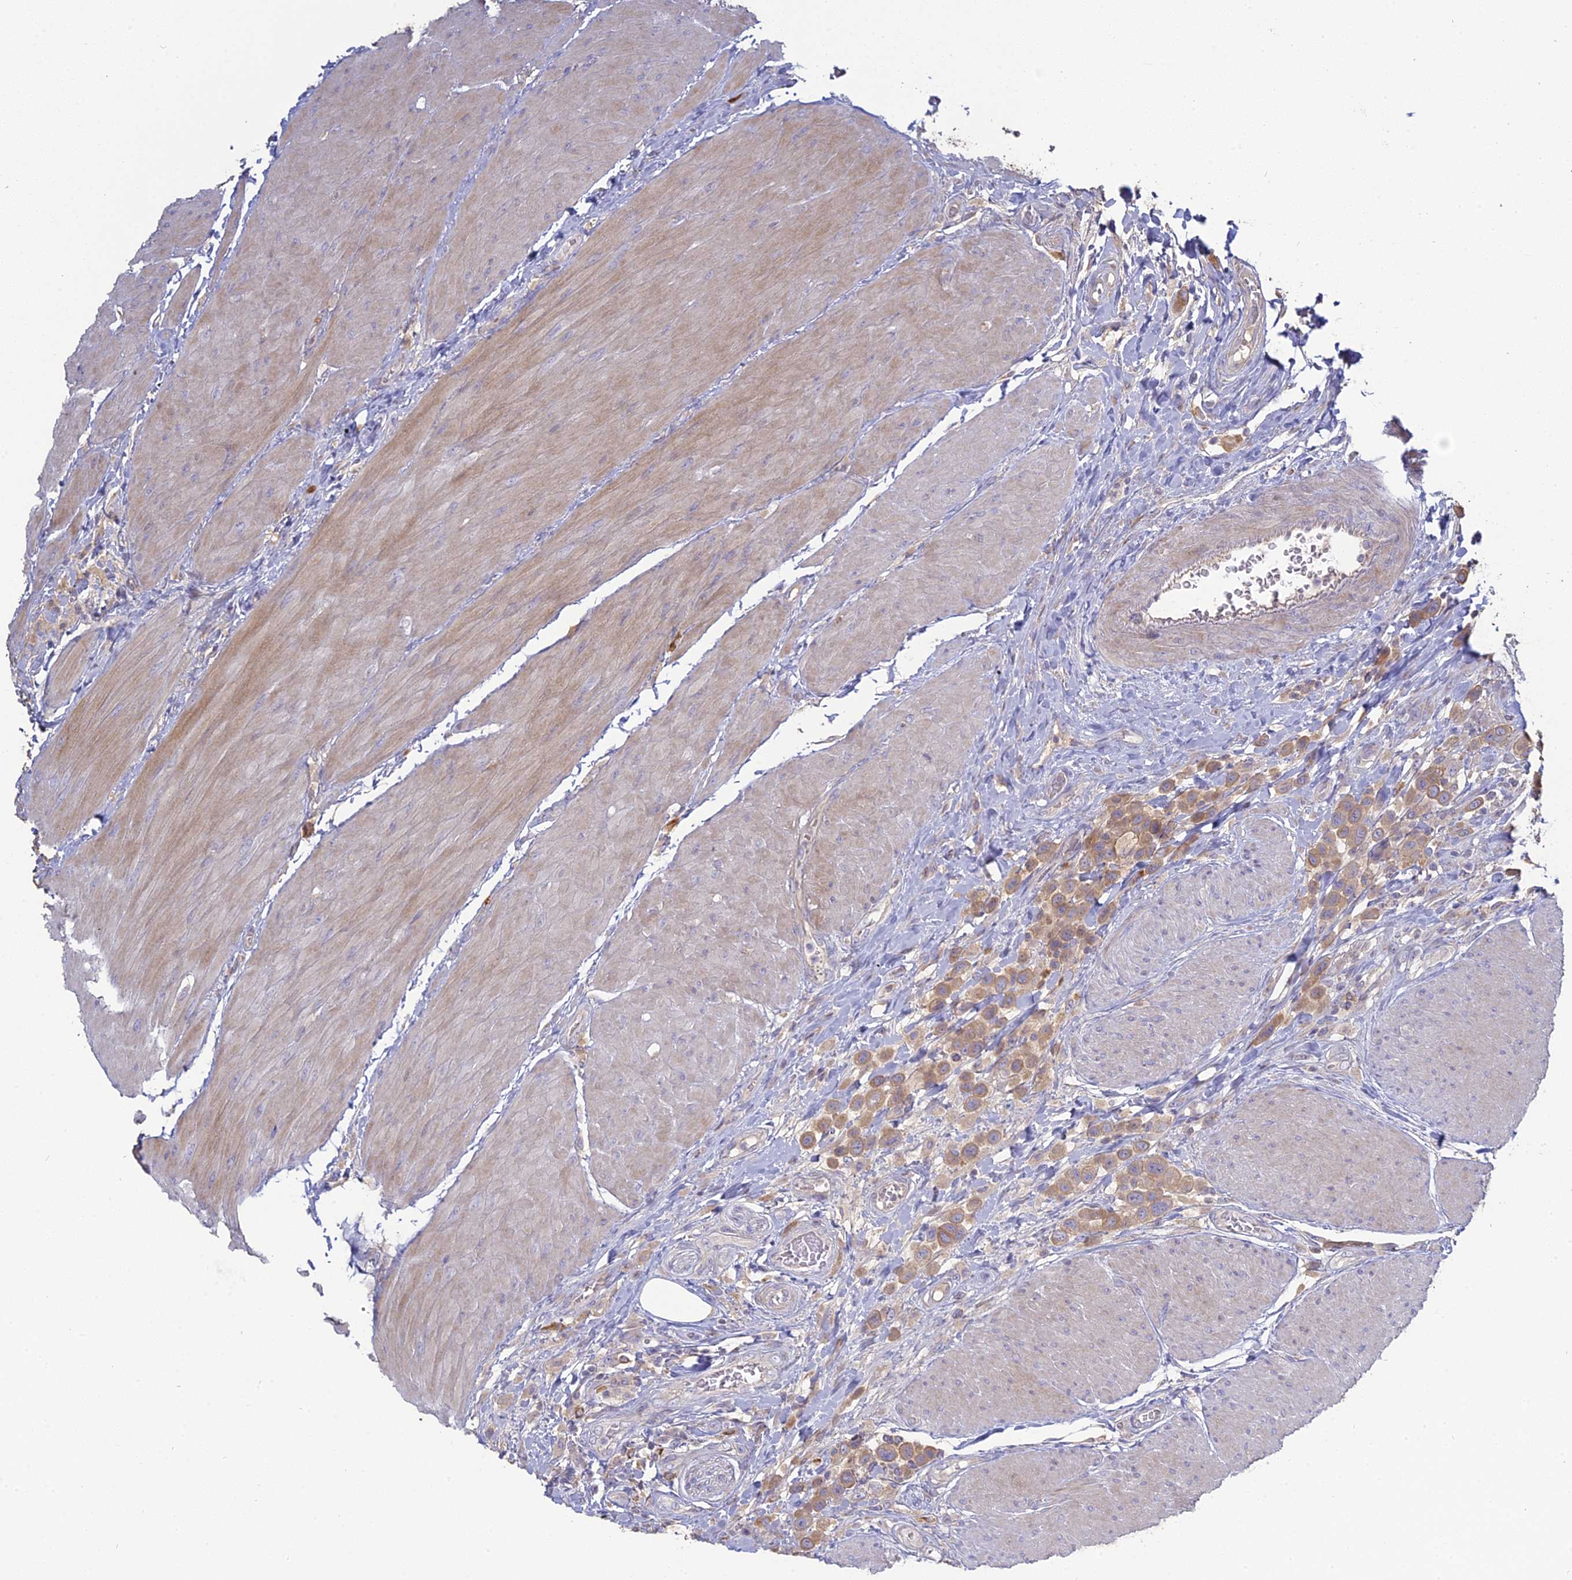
{"staining": {"intensity": "moderate", "quantity": ">75%", "location": "cytoplasmic/membranous"}, "tissue": "urothelial cancer", "cell_type": "Tumor cells", "image_type": "cancer", "snomed": [{"axis": "morphology", "description": "Urothelial carcinoma, High grade"}, {"axis": "topography", "description": "Urinary bladder"}], "caption": "Immunohistochemical staining of urothelial cancer exhibits moderate cytoplasmic/membranous protein staining in about >75% of tumor cells. The staining was performed using DAB to visualize the protein expression in brown, while the nuclei were stained in blue with hematoxylin (Magnification: 20x).", "gene": "SFT2D2", "patient": {"sex": "male", "age": 50}}